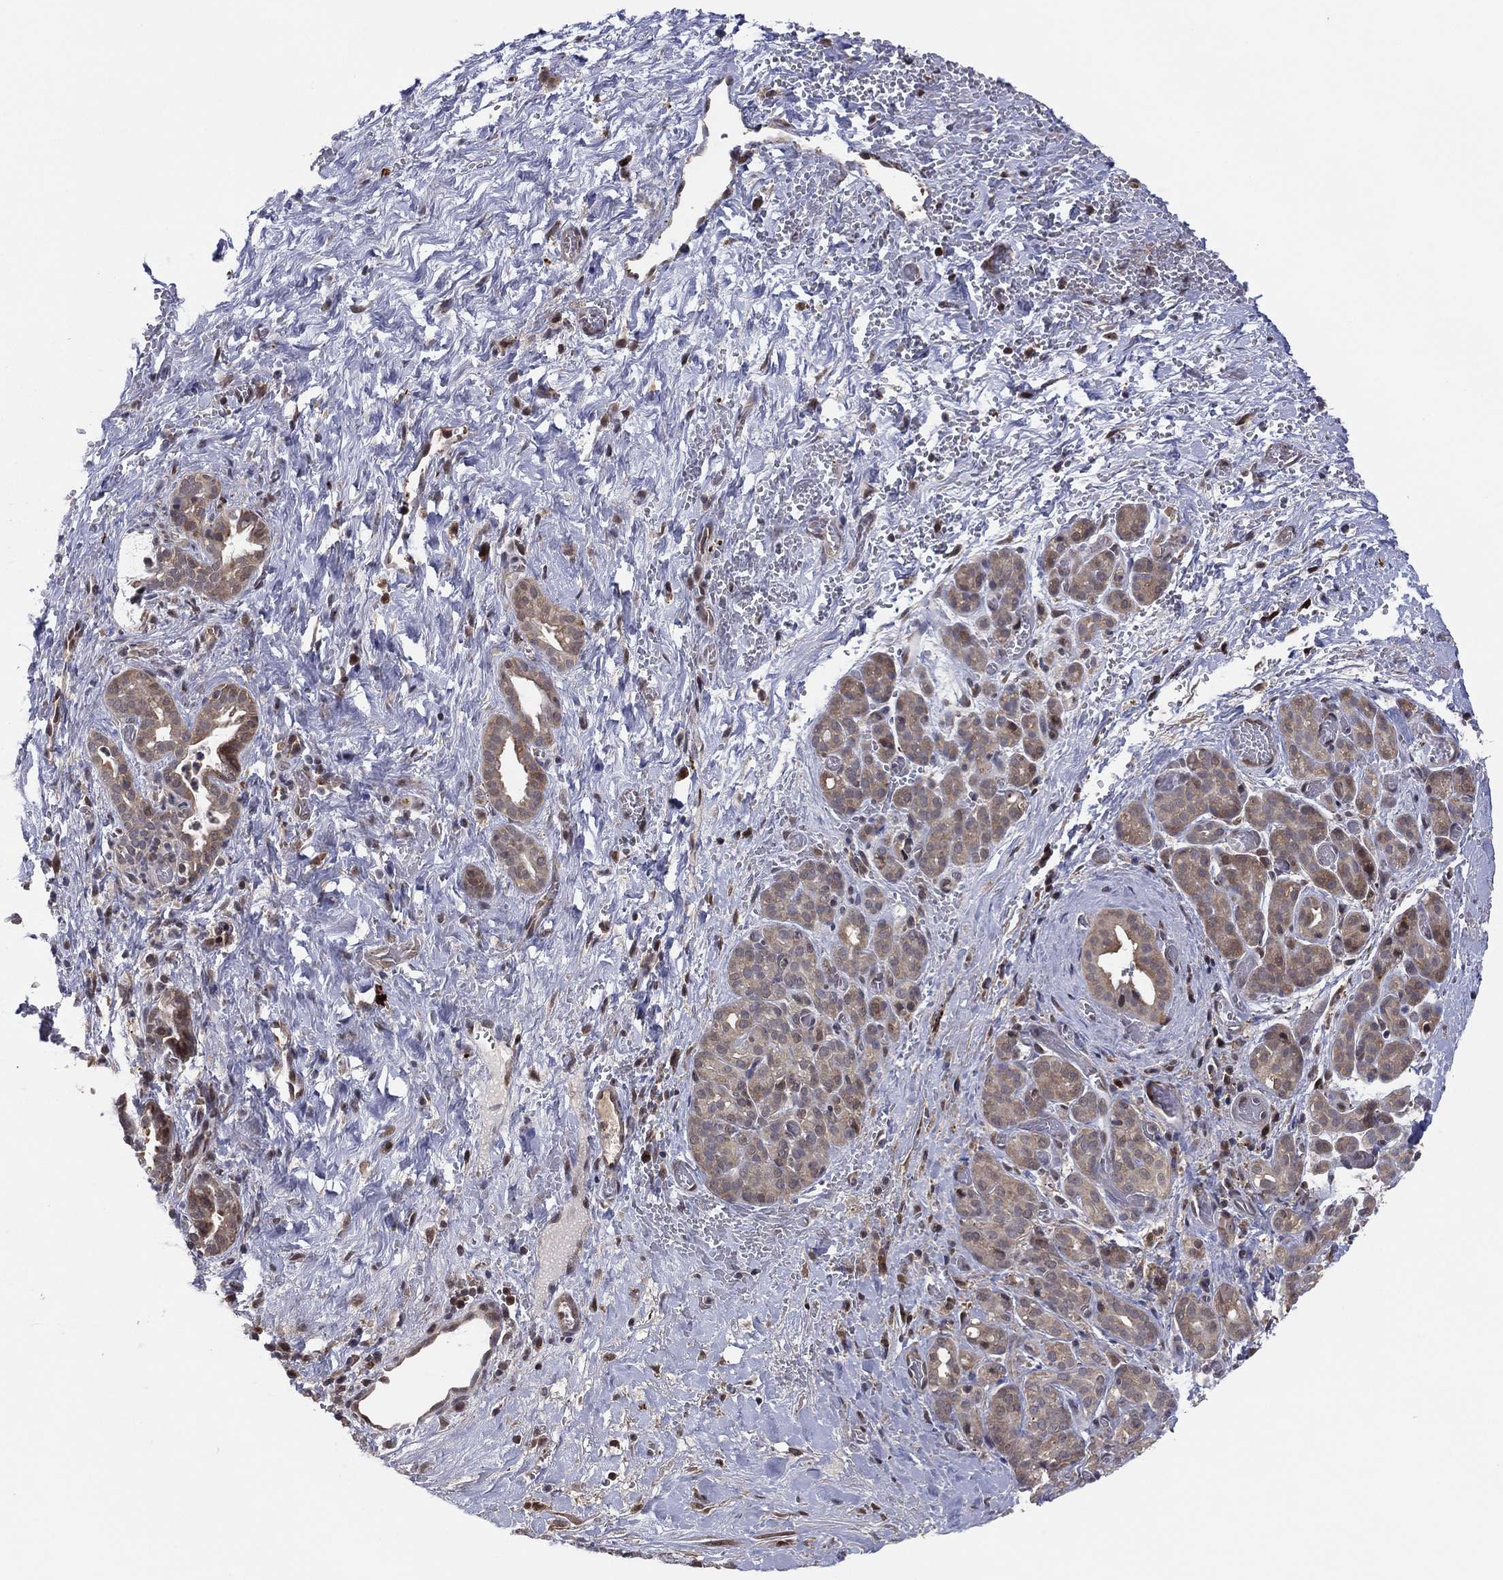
{"staining": {"intensity": "weak", "quantity": "<25%", "location": "cytoplasmic/membranous"}, "tissue": "pancreatic cancer", "cell_type": "Tumor cells", "image_type": "cancer", "snomed": [{"axis": "morphology", "description": "Adenocarcinoma, NOS"}, {"axis": "topography", "description": "Pancreas"}], "caption": "A micrograph of pancreatic adenocarcinoma stained for a protein demonstrates no brown staining in tumor cells.", "gene": "ICOSLG", "patient": {"sex": "male", "age": 44}}